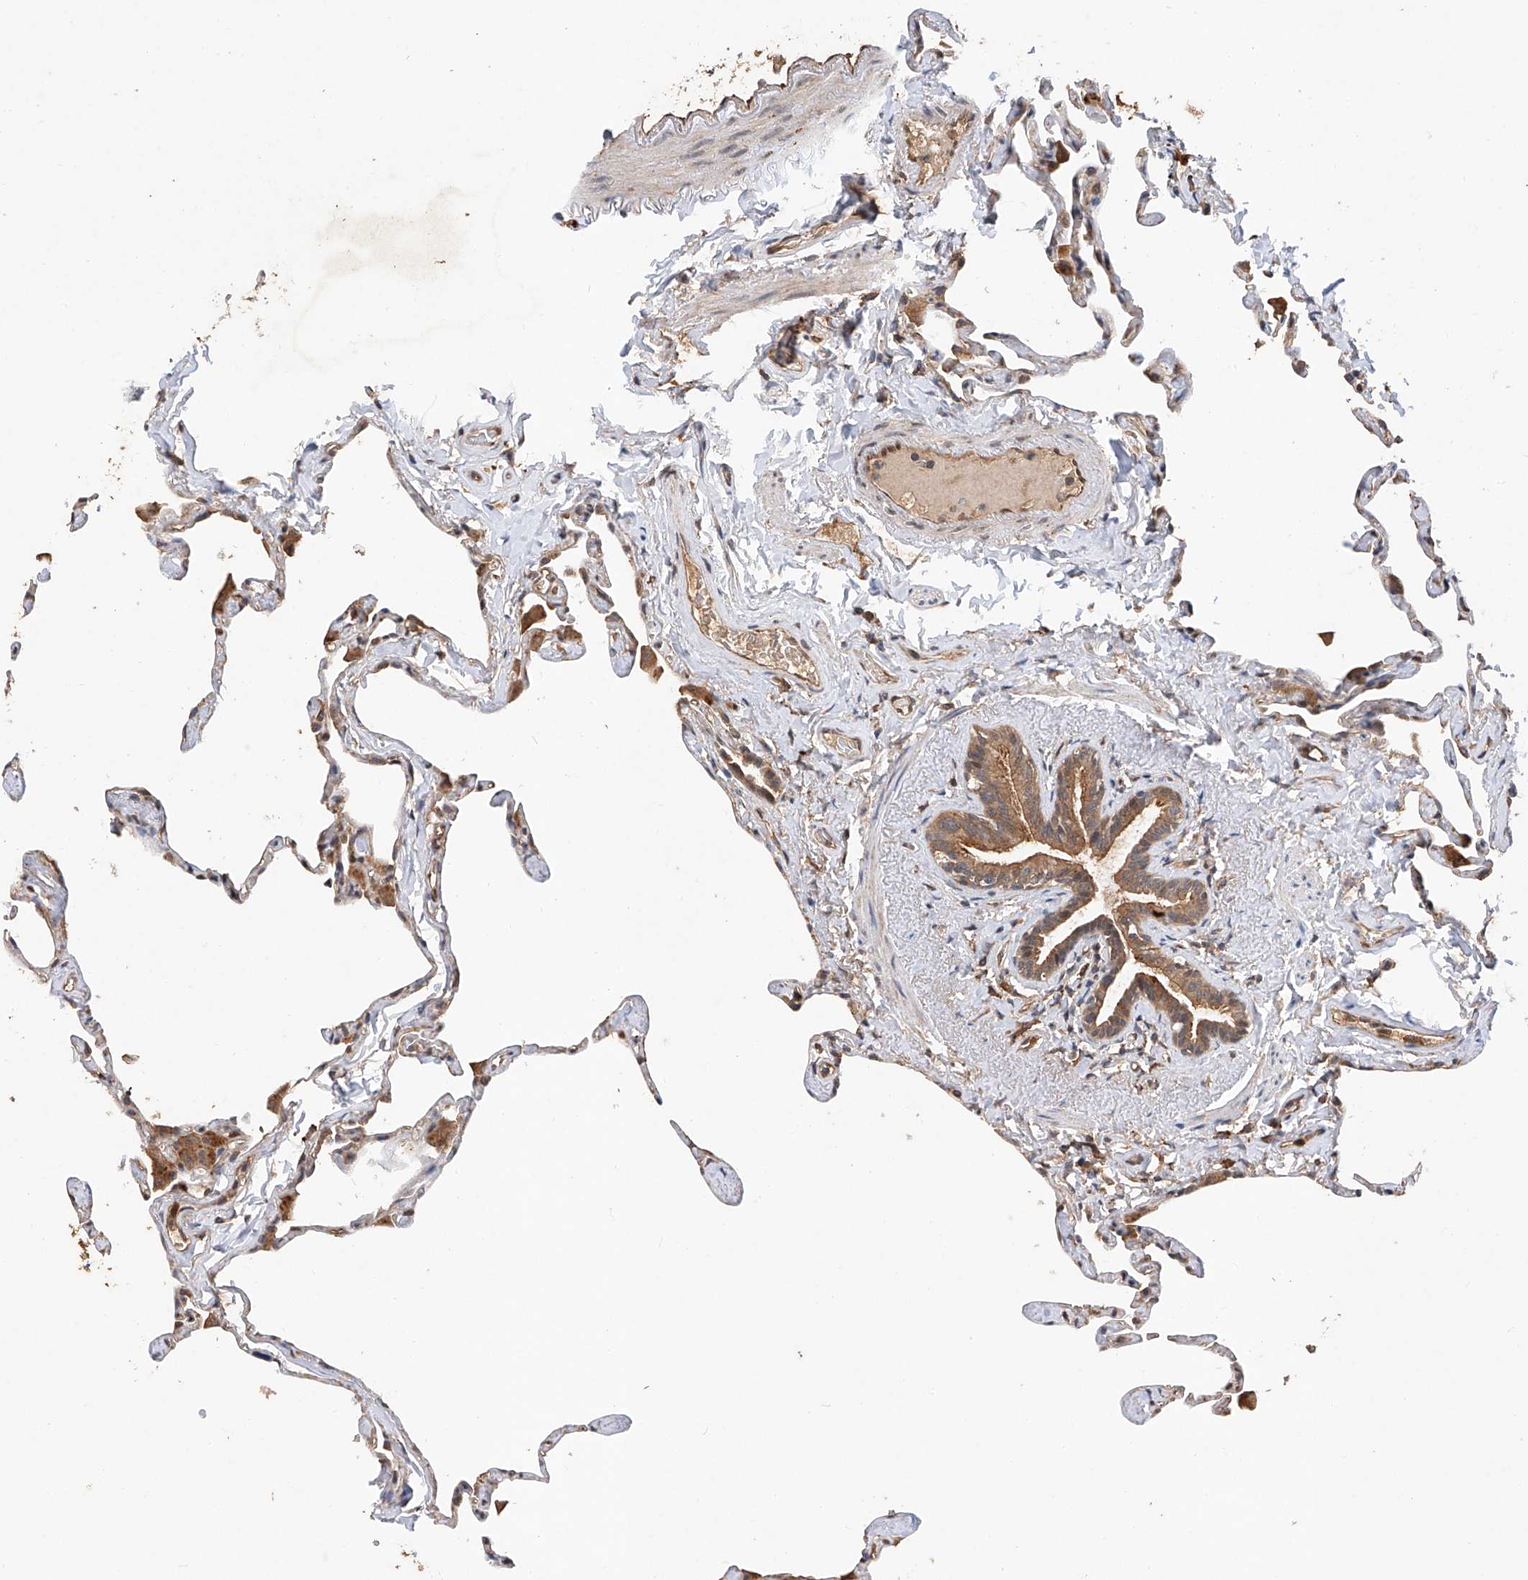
{"staining": {"intensity": "weak", "quantity": ">75%", "location": "cytoplasmic/membranous"}, "tissue": "lung", "cell_type": "Alveolar cells", "image_type": "normal", "snomed": [{"axis": "morphology", "description": "Normal tissue, NOS"}, {"axis": "topography", "description": "Lung"}], "caption": "DAB immunohistochemical staining of unremarkable lung shows weak cytoplasmic/membranous protein positivity in about >75% of alveolar cells. (IHC, brightfield microscopy, high magnification).", "gene": "RILPL2", "patient": {"sex": "male", "age": 65}}